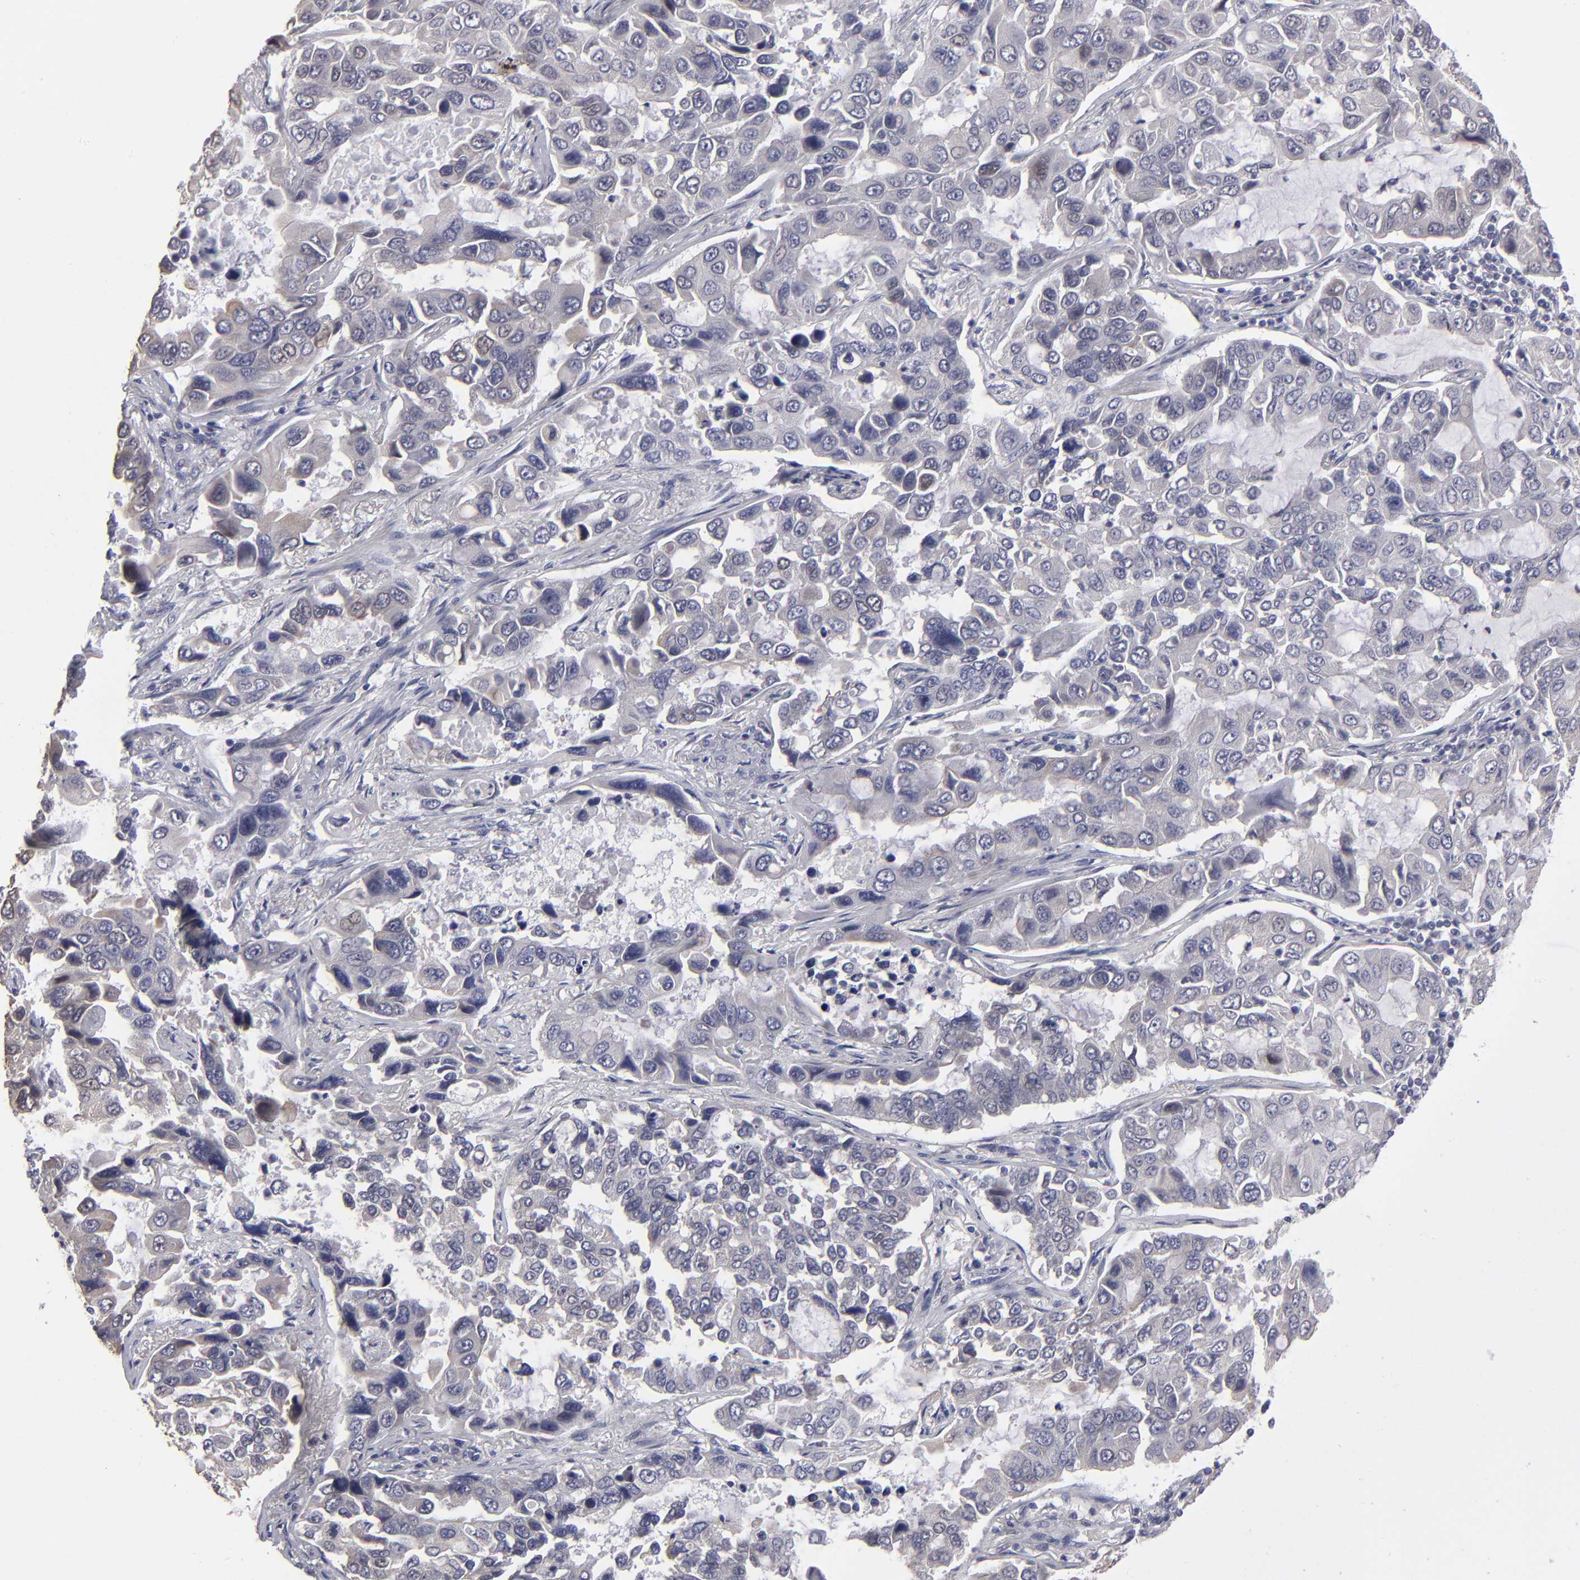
{"staining": {"intensity": "weak", "quantity": "<25%", "location": "cytoplasmic/membranous"}, "tissue": "lung cancer", "cell_type": "Tumor cells", "image_type": "cancer", "snomed": [{"axis": "morphology", "description": "Adenocarcinoma, NOS"}, {"axis": "topography", "description": "Lung"}], "caption": "A high-resolution photomicrograph shows IHC staining of lung cancer, which displays no significant positivity in tumor cells.", "gene": "ZNF175", "patient": {"sex": "male", "age": 64}}